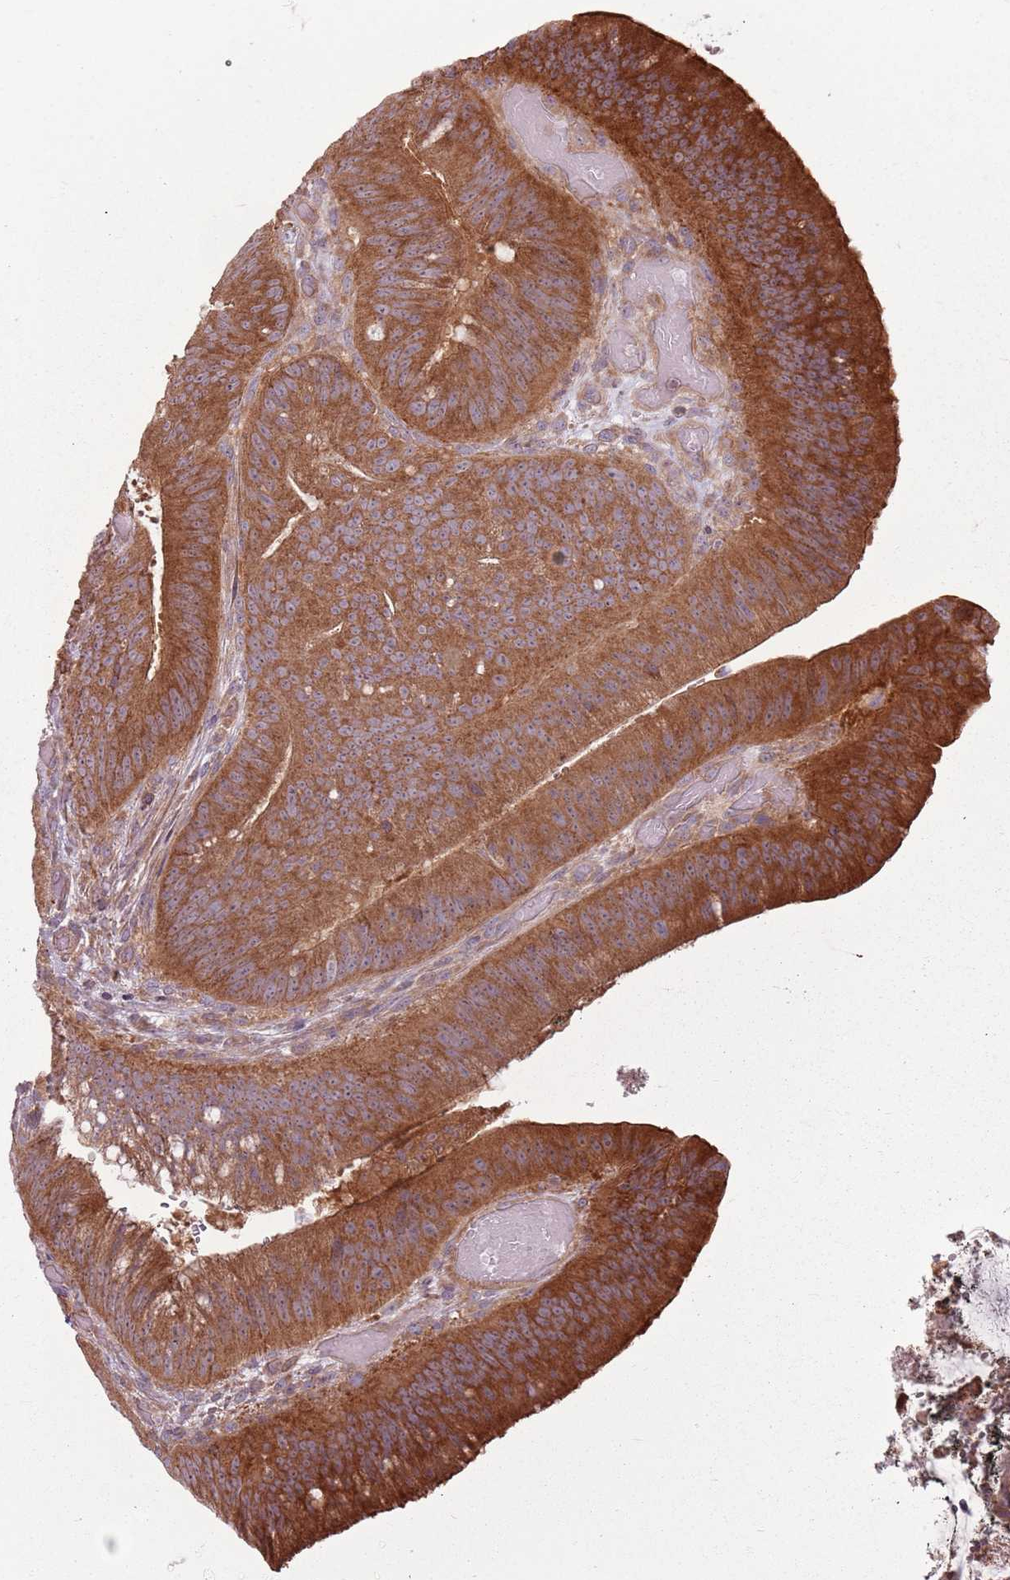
{"staining": {"intensity": "strong", "quantity": ">75%", "location": "cytoplasmic/membranous"}, "tissue": "colorectal cancer", "cell_type": "Tumor cells", "image_type": "cancer", "snomed": [{"axis": "morphology", "description": "Adenocarcinoma, NOS"}, {"axis": "topography", "description": "Colon"}], "caption": "Approximately >75% of tumor cells in colorectal adenocarcinoma exhibit strong cytoplasmic/membranous protein positivity as visualized by brown immunohistochemical staining.", "gene": "RPL21", "patient": {"sex": "female", "age": 43}}